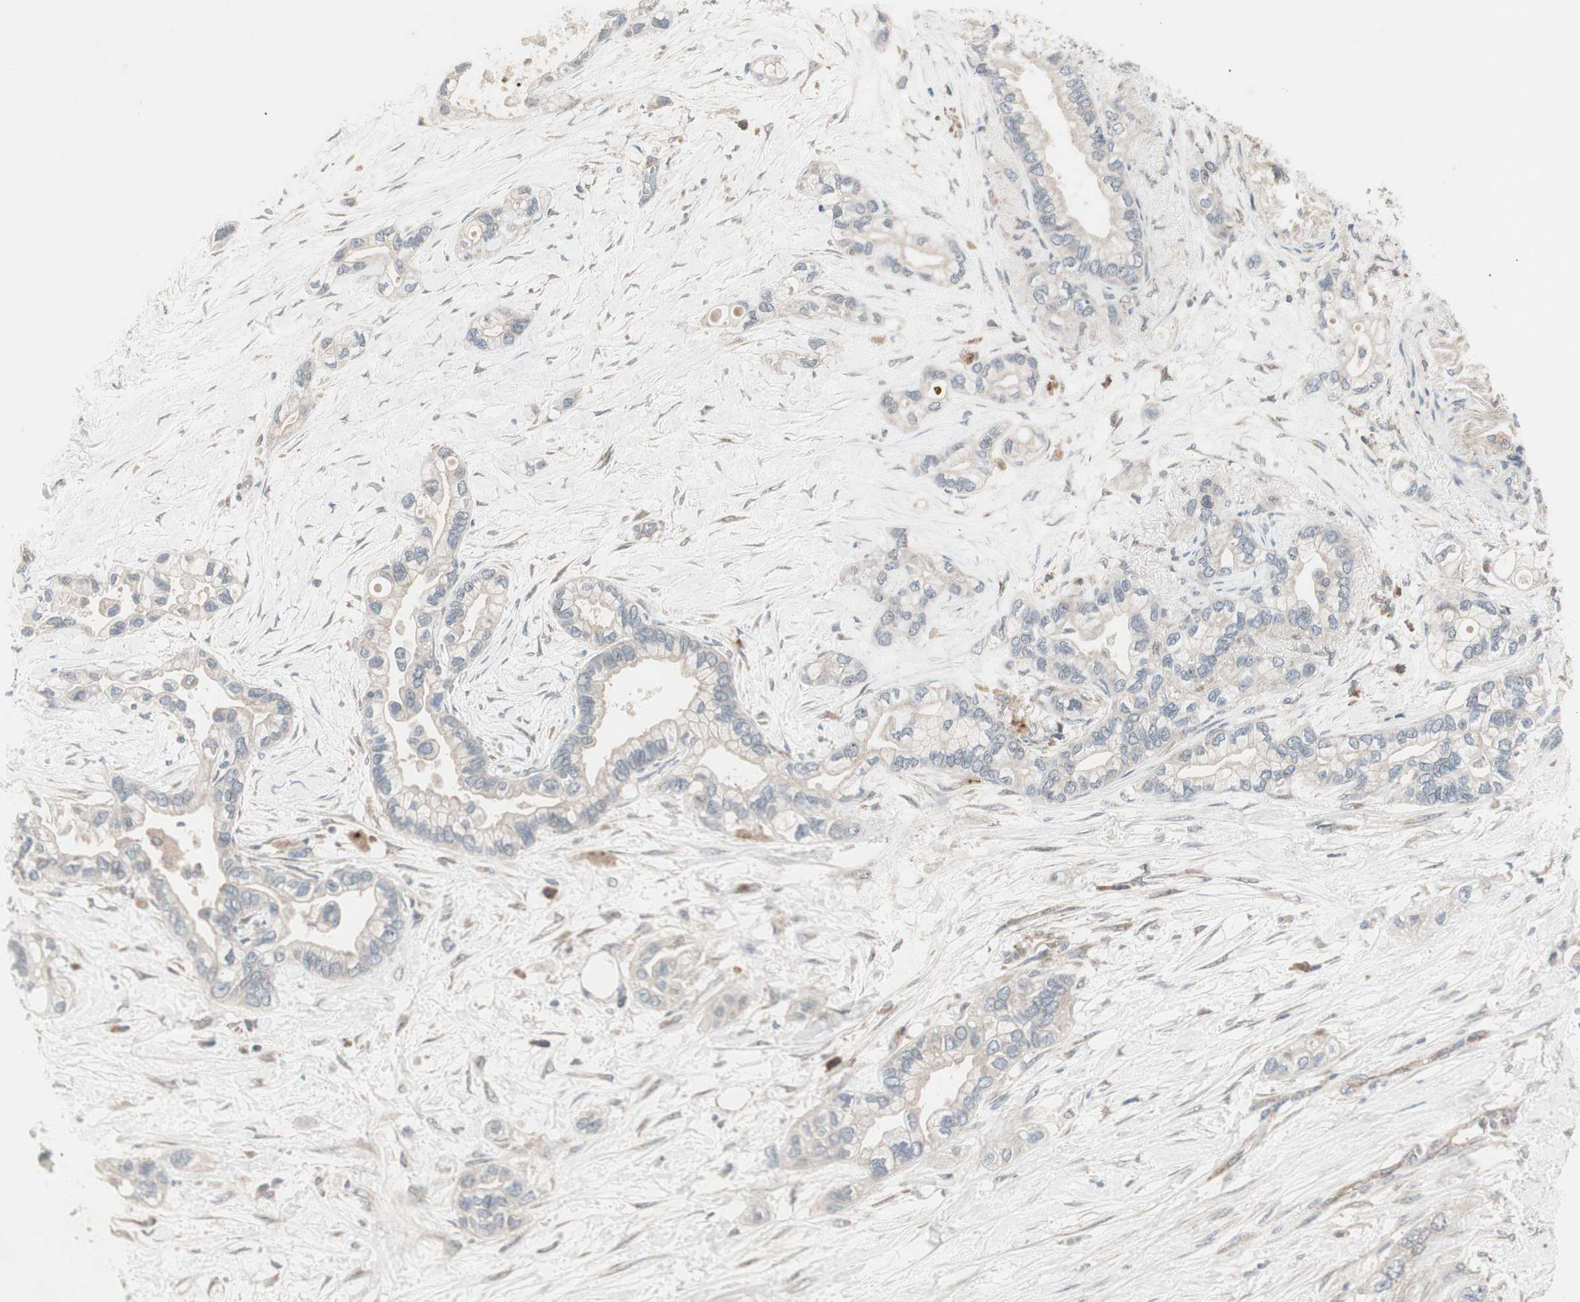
{"staining": {"intensity": "weak", "quantity": "25%-75%", "location": "cytoplasmic/membranous"}, "tissue": "pancreatic cancer", "cell_type": "Tumor cells", "image_type": "cancer", "snomed": [{"axis": "morphology", "description": "Adenocarcinoma, NOS"}, {"axis": "topography", "description": "Pancreas"}], "caption": "Immunohistochemistry (IHC) (DAB) staining of adenocarcinoma (pancreatic) reveals weak cytoplasmic/membranous protein positivity in approximately 25%-75% of tumor cells.", "gene": "CCL14", "patient": {"sex": "female", "age": 77}}